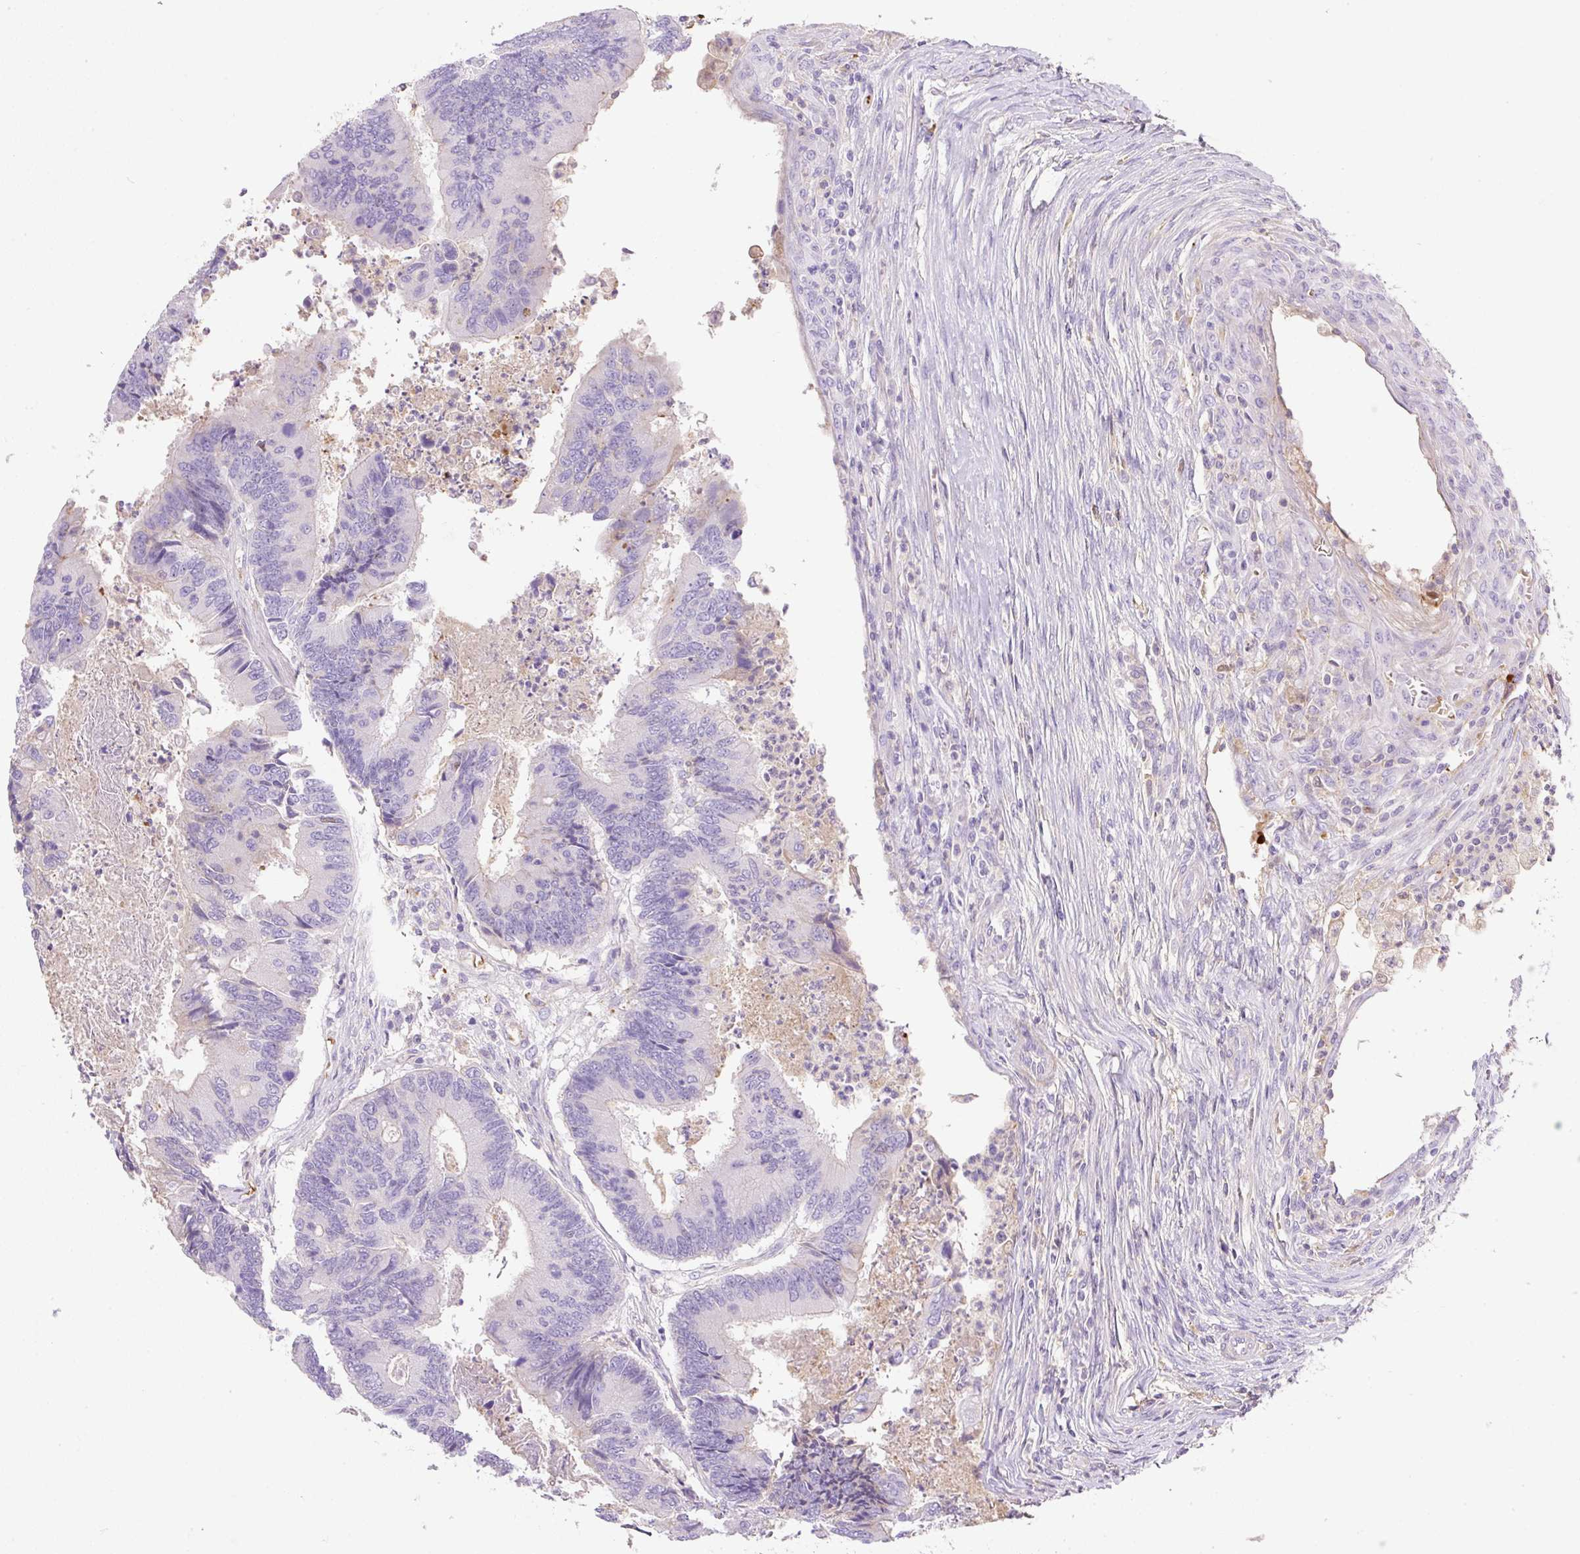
{"staining": {"intensity": "negative", "quantity": "none", "location": "none"}, "tissue": "colorectal cancer", "cell_type": "Tumor cells", "image_type": "cancer", "snomed": [{"axis": "morphology", "description": "Adenocarcinoma, NOS"}, {"axis": "topography", "description": "Colon"}], "caption": "Immunohistochemical staining of human colorectal adenocarcinoma reveals no significant expression in tumor cells.", "gene": "TDRD15", "patient": {"sex": "female", "age": 67}}